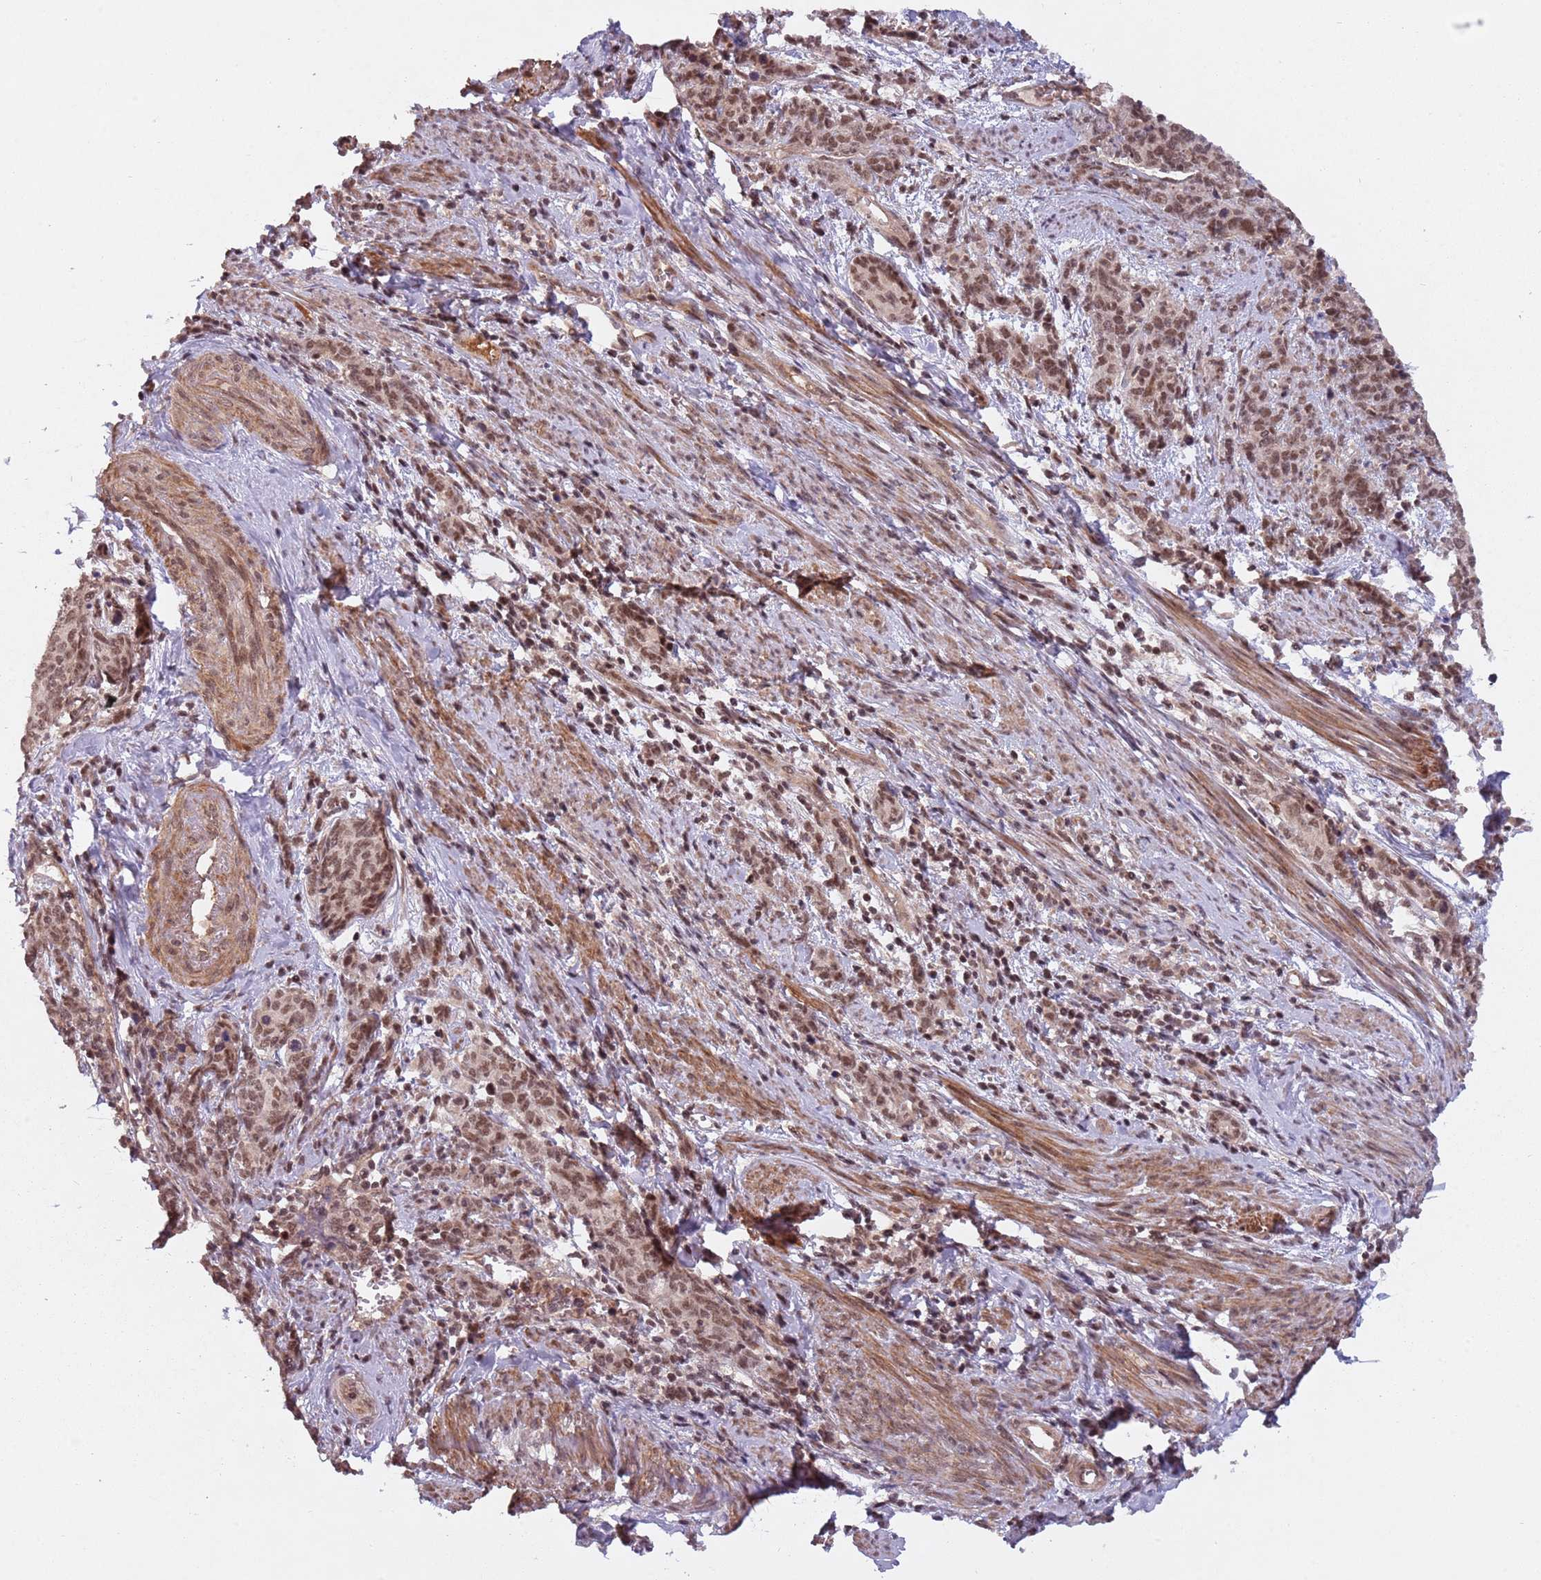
{"staining": {"intensity": "moderate", "quantity": ">75%", "location": "nuclear"}, "tissue": "cervical cancer", "cell_type": "Tumor cells", "image_type": "cancer", "snomed": [{"axis": "morphology", "description": "Squamous cell carcinoma, NOS"}, {"axis": "topography", "description": "Cervix"}], "caption": "Moderate nuclear protein staining is appreciated in about >75% of tumor cells in cervical squamous cell carcinoma.", "gene": "SUDS3", "patient": {"sex": "female", "age": 60}}